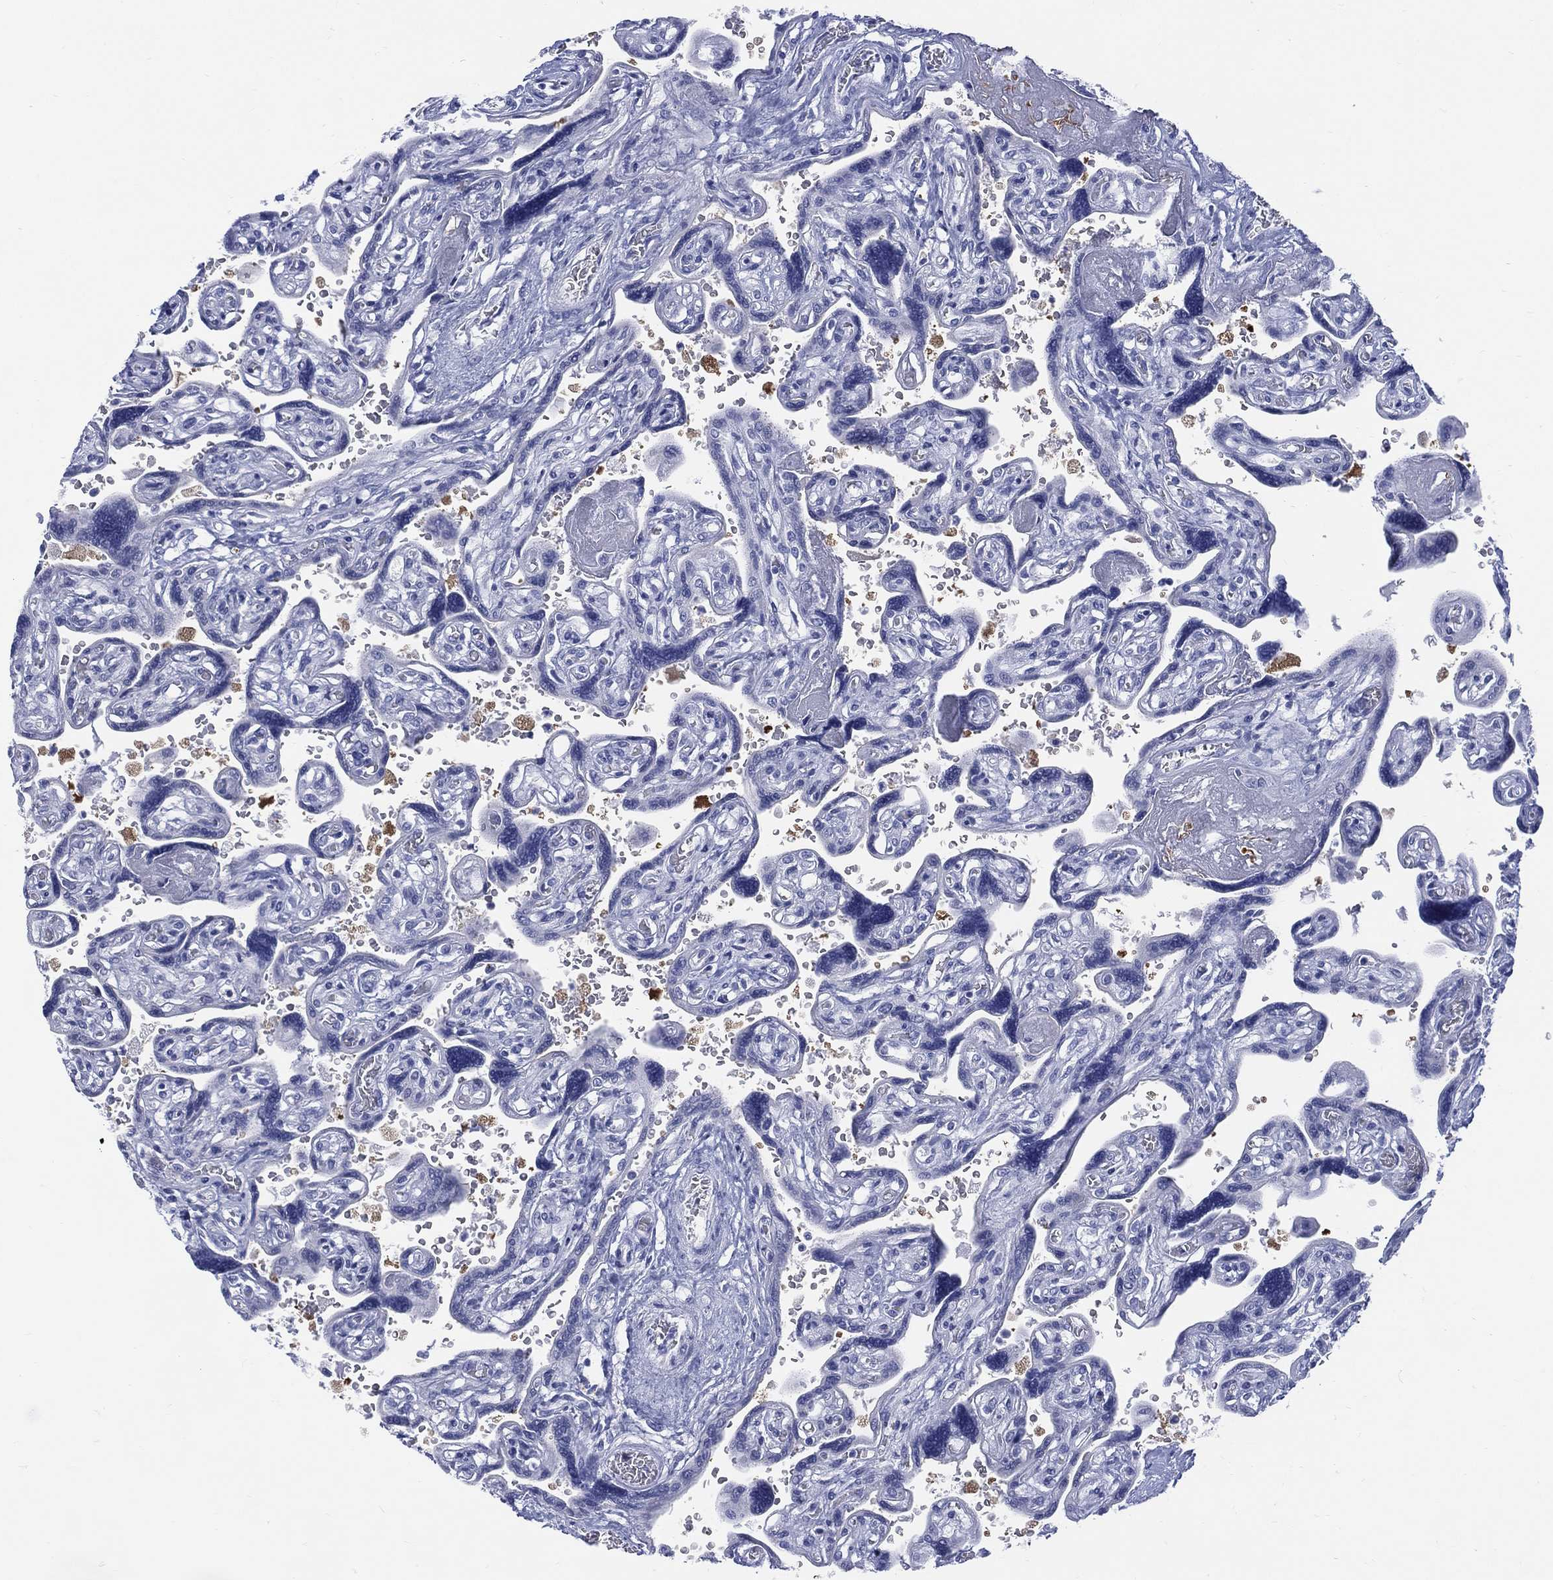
{"staining": {"intensity": "negative", "quantity": "none", "location": "none"}, "tissue": "placenta", "cell_type": "Decidual cells", "image_type": "normal", "snomed": [{"axis": "morphology", "description": "Normal tissue, NOS"}, {"axis": "topography", "description": "Placenta"}], "caption": "The immunohistochemistry photomicrograph has no significant expression in decidual cells of placenta.", "gene": "ENSG00000285953", "patient": {"sex": "female", "age": 32}}